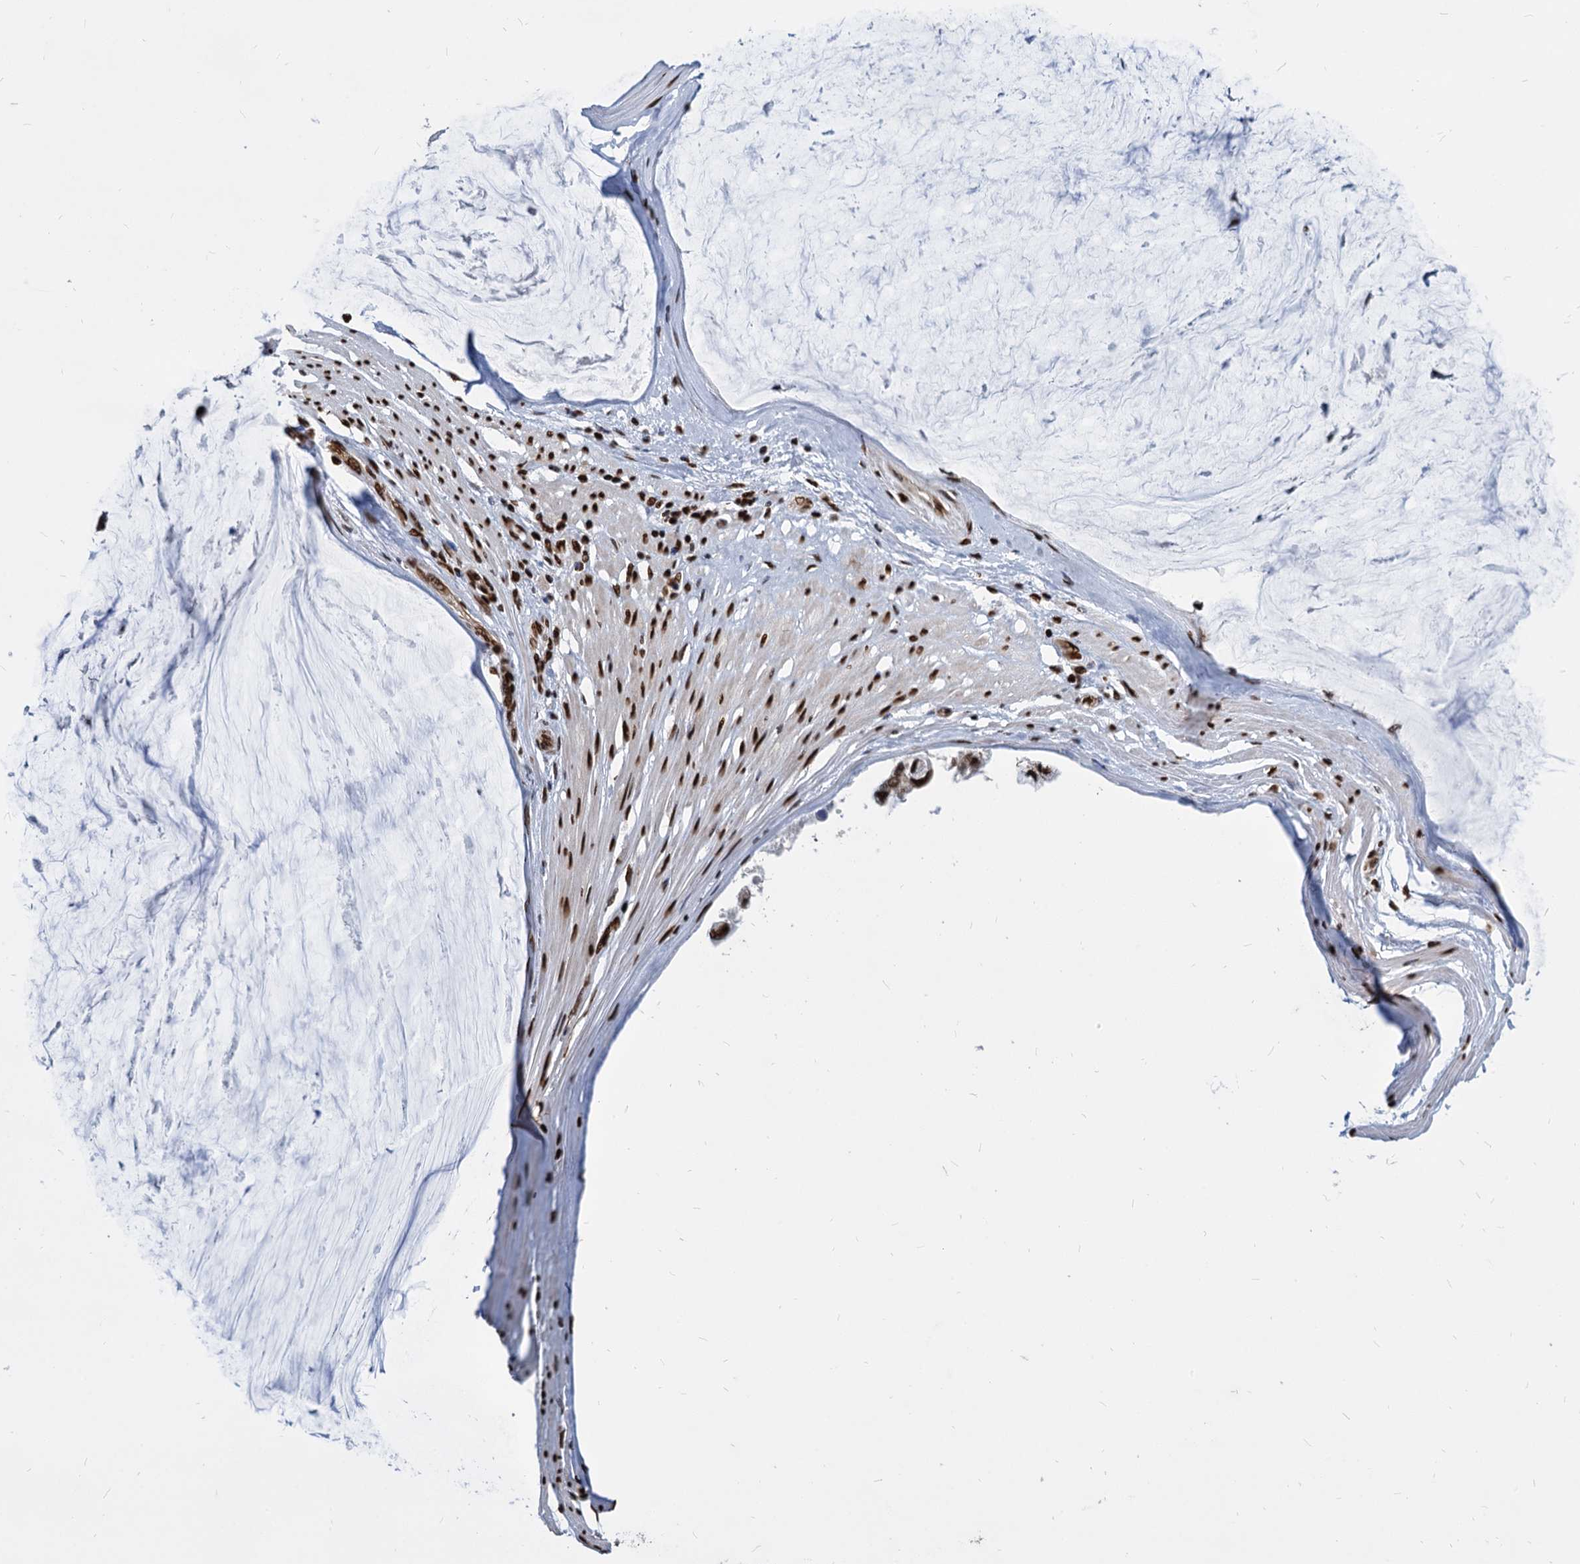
{"staining": {"intensity": "strong", "quantity": ">75%", "location": "nuclear"}, "tissue": "ovarian cancer", "cell_type": "Tumor cells", "image_type": "cancer", "snomed": [{"axis": "morphology", "description": "Cystadenocarcinoma, mucinous, NOS"}, {"axis": "topography", "description": "Ovary"}], "caption": "Immunohistochemical staining of ovarian mucinous cystadenocarcinoma displays strong nuclear protein positivity in about >75% of tumor cells. (brown staining indicates protein expression, while blue staining denotes nuclei).", "gene": "MECP2", "patient": {"sex": "female", "age": 39}}